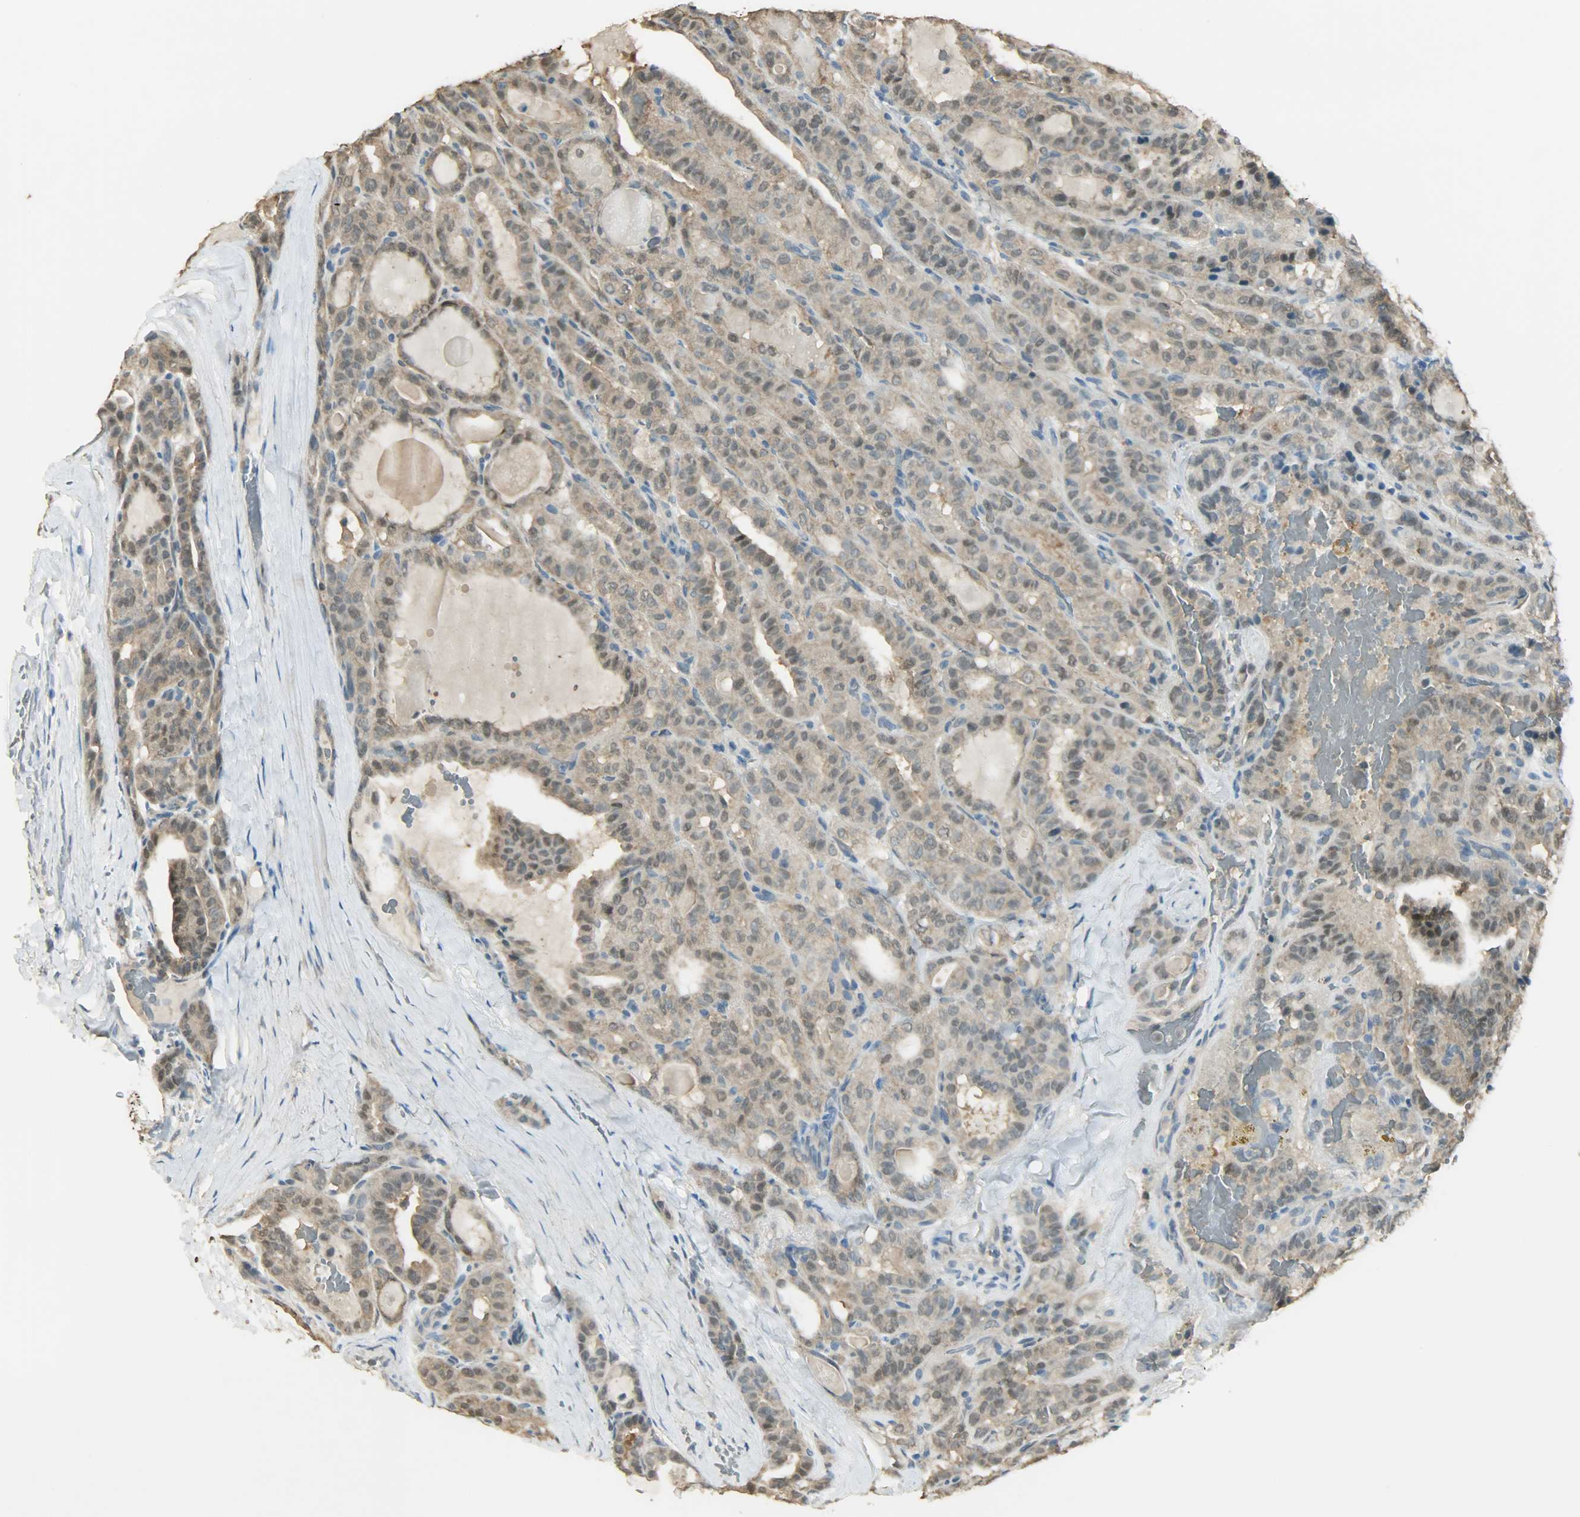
{"staining": {"intensity": "weak", "quantity": ">75%", "location": "cytoplasmic/membranous,nuclear"}, "tissue": "thyroid cancer", "cell_type": "Tumor cells", "image_type": "cancer", "snomed": [{"axis": "morphology", "description": "Papillary adenocarcinoma, NOS"}, {"axis": "topography", "description": "Thyroid gland"}], "caption": "Immunohistochemical staining of thyroid cancer (papillary adenocarcinoma) displays low levels of weak cytoplasmic/membranous and nuclear positivity in about >75% of tumor cells. (brown staining indicates protein expression, while blue staining denotes nuclei).", "gene": "PRMT5", "patient": {"sex": "male", "age": 77}}